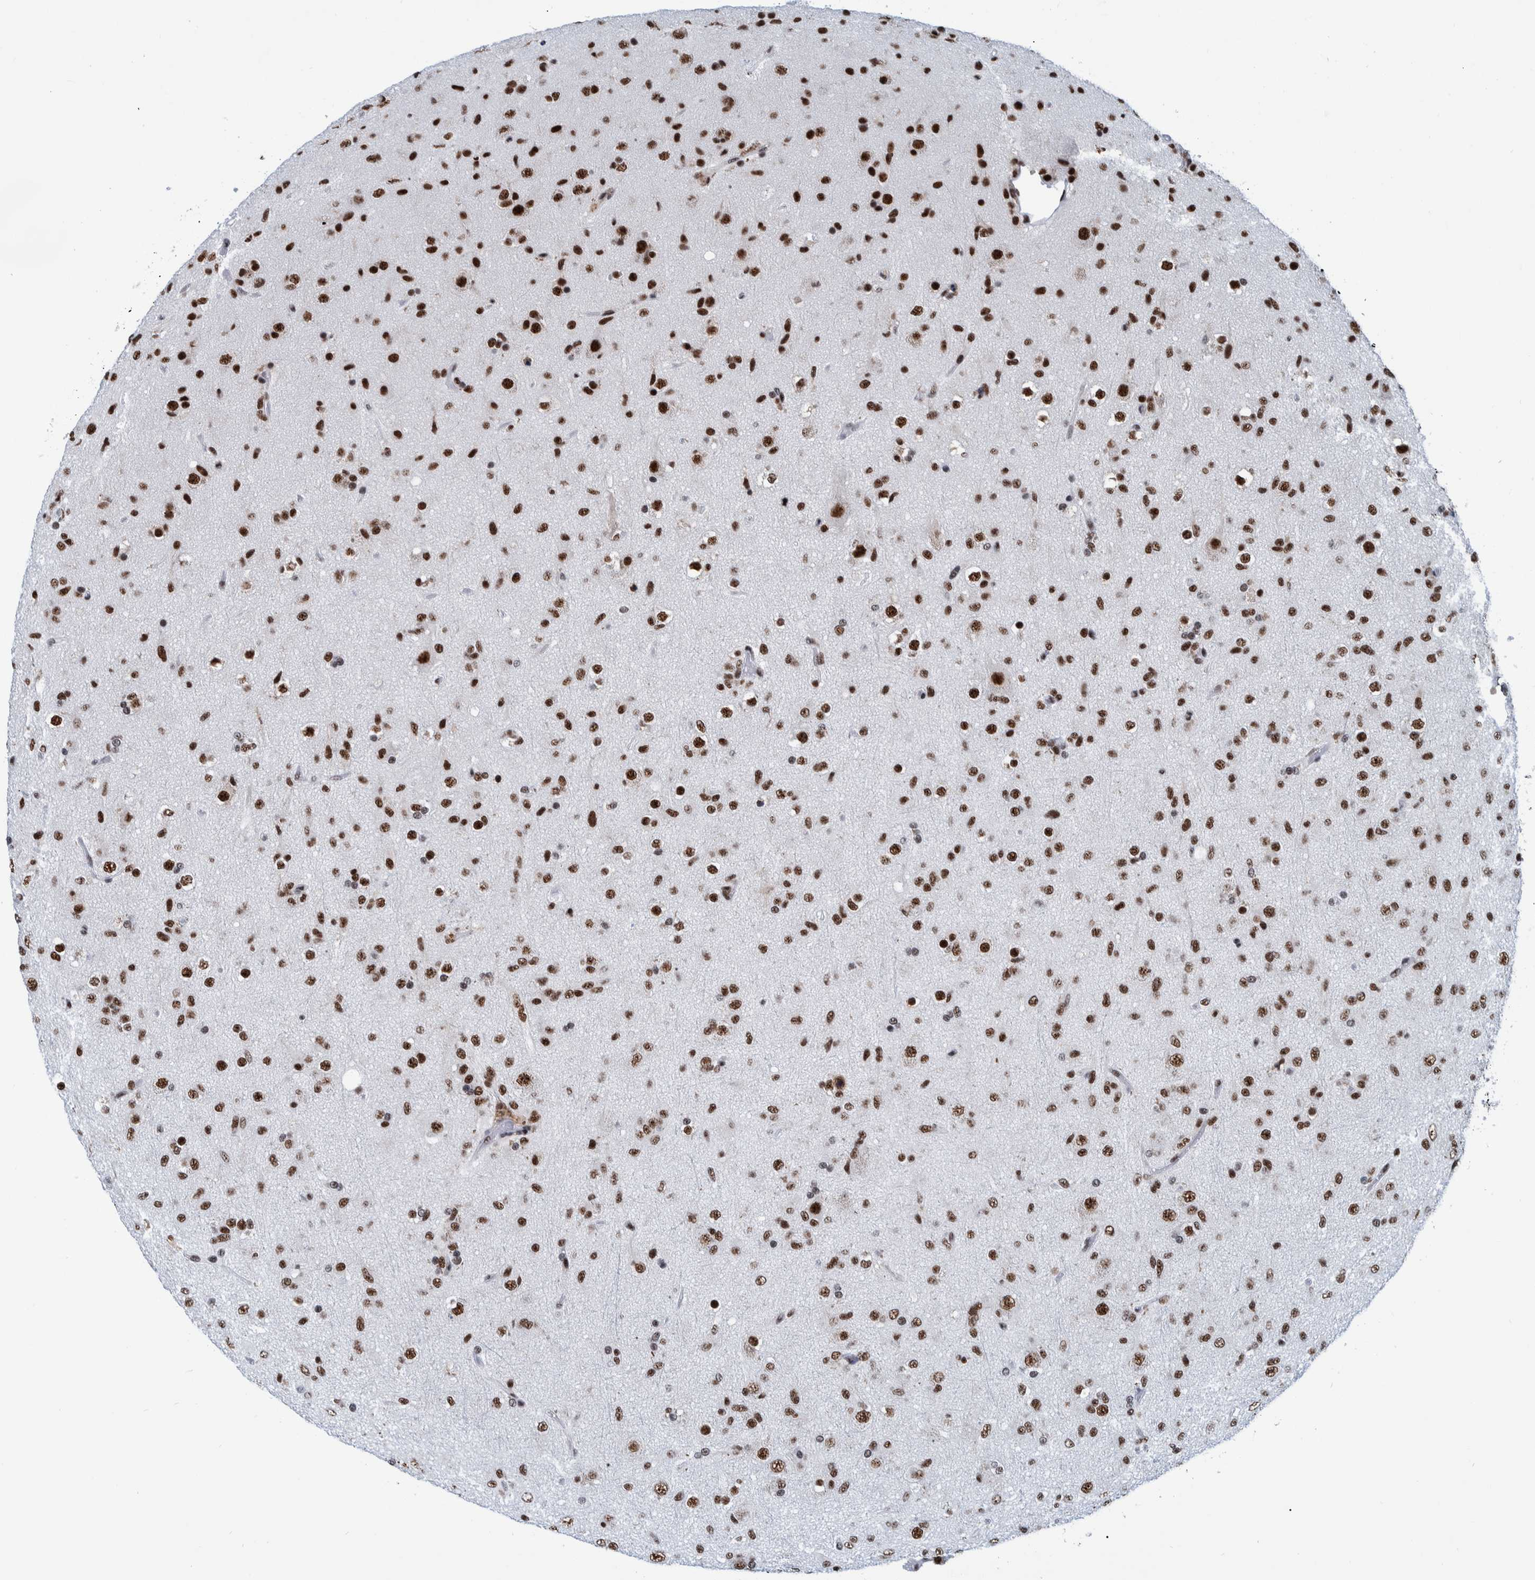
{"staining": {"intensity": "strong", "quantity": ">75%", "location": "nuclear"}, "tissue": "glioma", "cell_type": "Tumor cells", "image_type": "cancer", "snomed": [{"axis": "morphology", "description": "Glioma, malignant, Low grade"}, {"axis": "topography", "description": "Brain"}], "caption": "Strong nuclear positivity for a protein is identified in about >75% of tumor cells of glioma using immunohistochemistry (IHC).", "gene": "EFTUD2", "patient": {"sex": "male", "age": 65}}